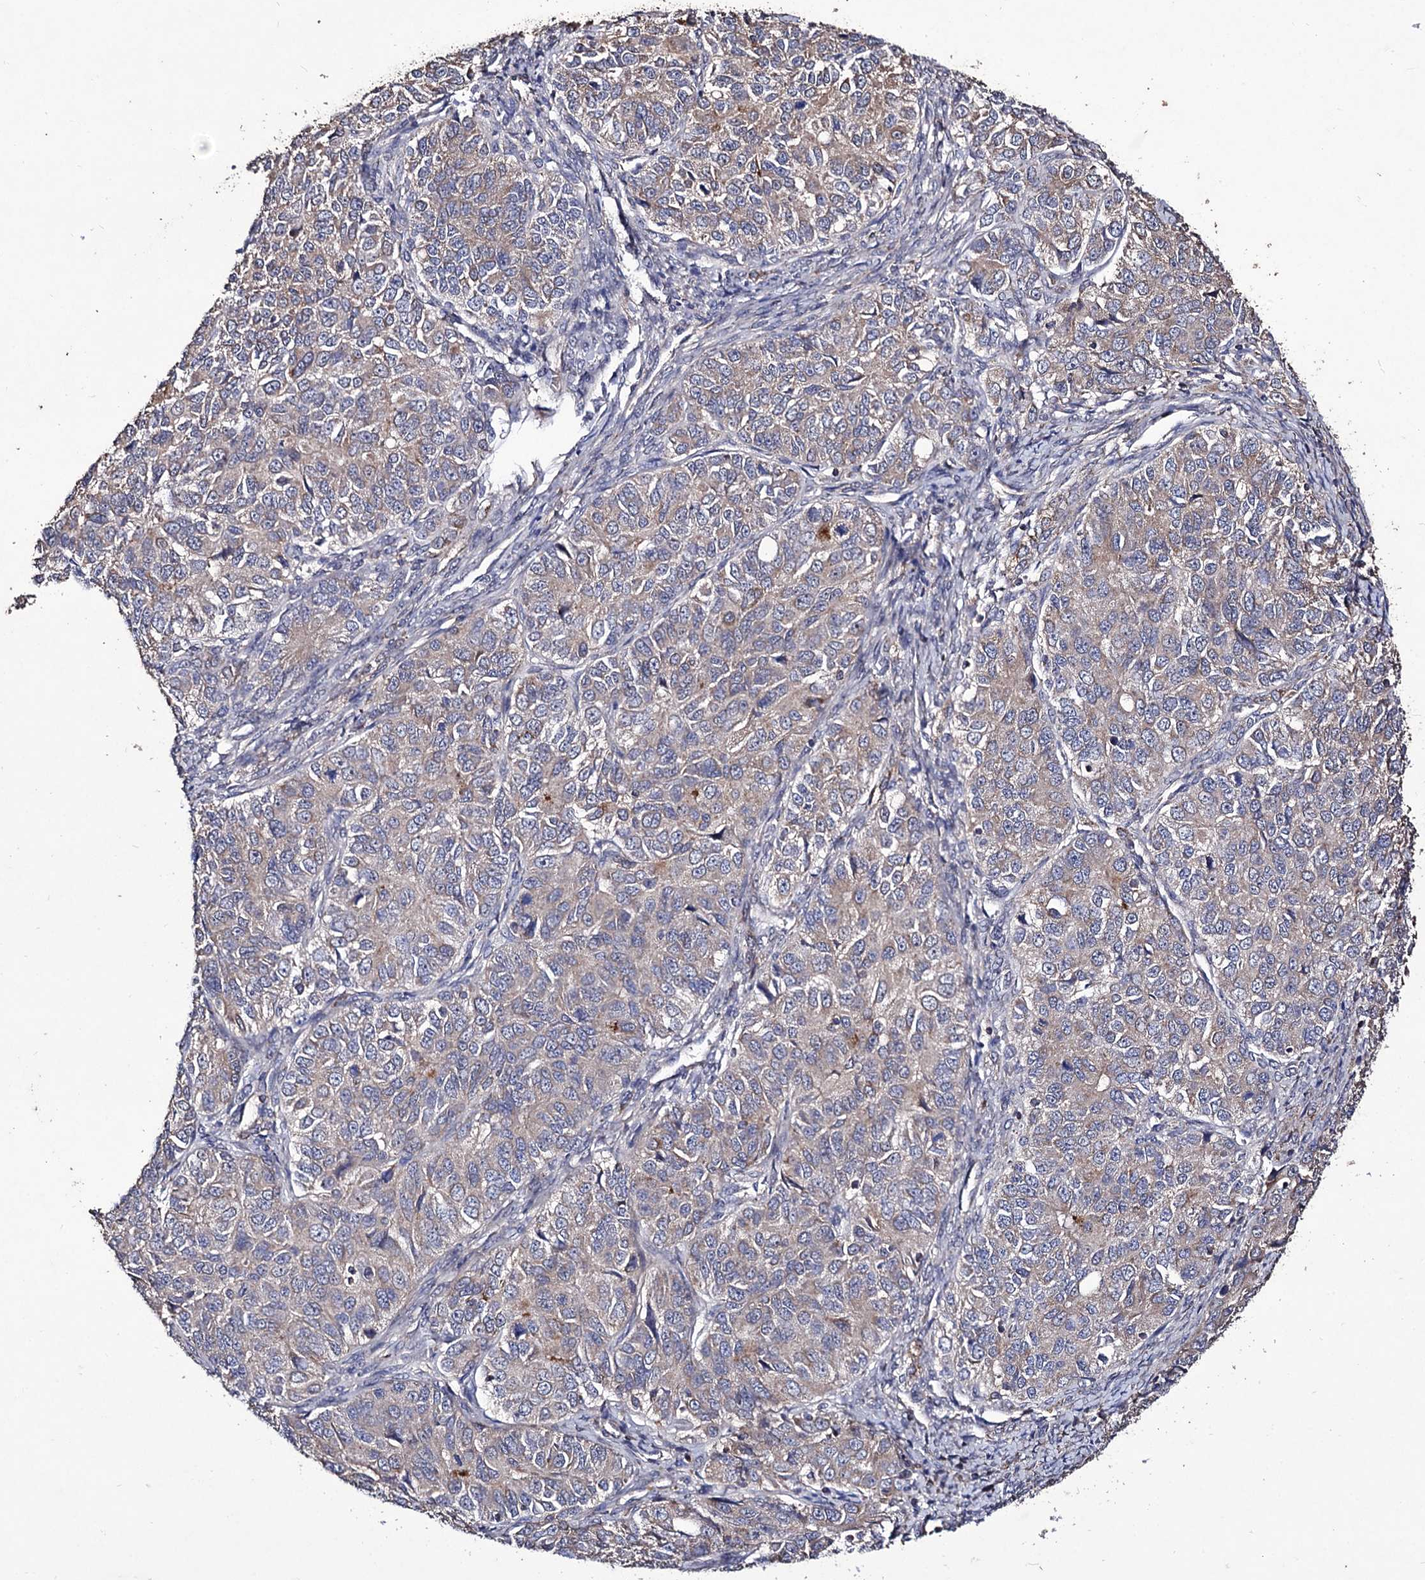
{"staining": {"intensity": "weak", "quantity": "<25%", "location": "cytoplasmic/membranous"}, "tissue": "ovarian cancer", "cell_type": "Tumor cells", "image_type": "cancer", "snomed": [{"axis": "morphology", "description": "Carcinoma, endometroid"}, {"axis": "topography", "description": "Ovary"}], "caption": "A histopathology image of human ovarian cancer (endometroid carcinoma) is negative for staining in tumor cells.", "gene": "MYO1H", "patient": {"sex": "female", "age": 51}}